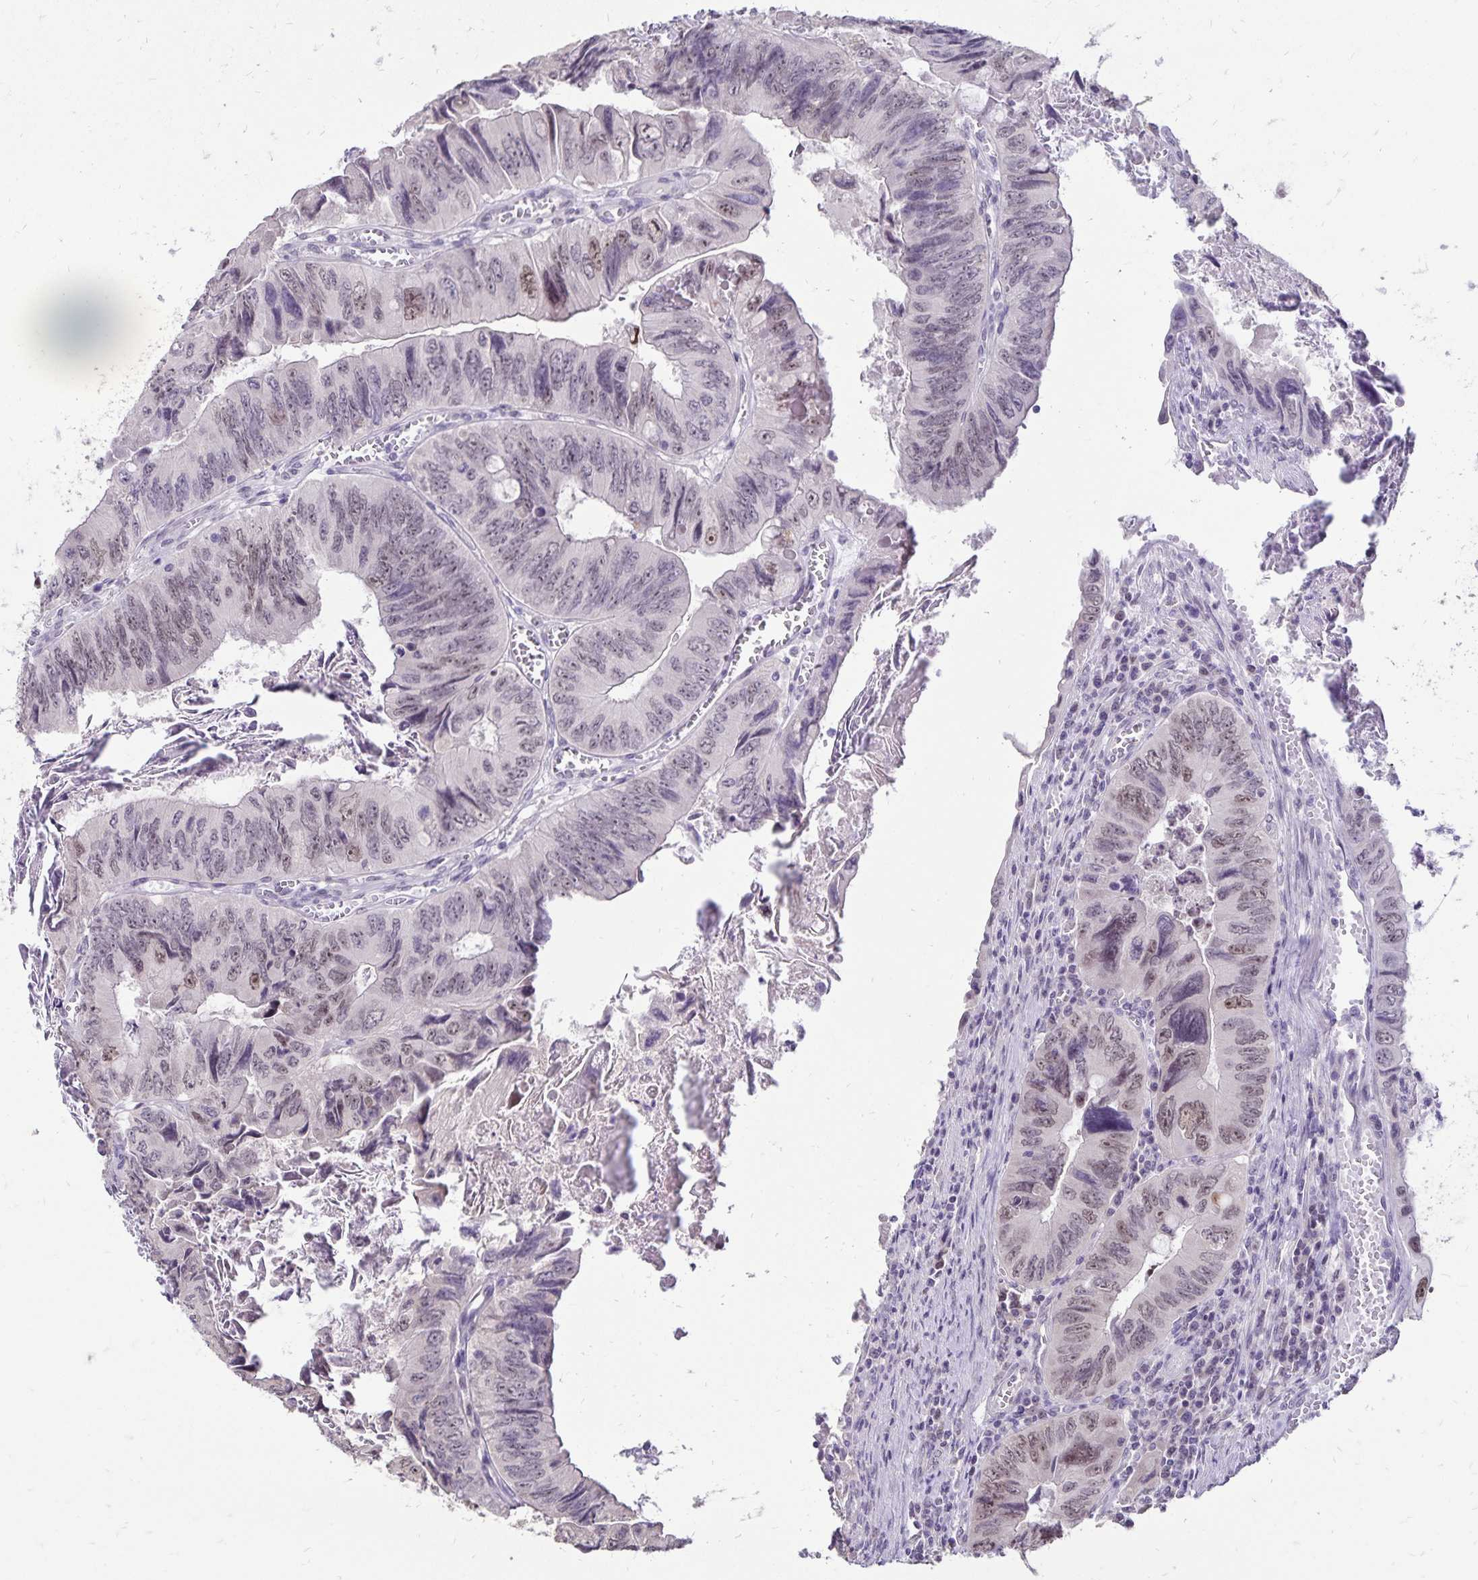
{"staining": {"intensity": "weak", "quantity": "25%-75%", "location": "nuclear"}, "tissue": "colorectal cancer", "cell_type": "Tumor cells", "image_type": "cancer", "snomed": [{"axis": "morphology", "description": "Adenocarcinoma, NOS"}, {"axis": "topography", "description": "Colon"}], "caption": "Immunohistochemical staining of colorectal cancer (adenocarcinoma) shows low levels of weak nuclear expression in approximately 25%-75% of tumor cells. Using DAB (3,3'-diaminobenzidine) (brown) and hematoxylin (blue) stains, captured at high magnification using brightfield microscopy.", "gene": "POLB", "patient": {"sex": "female", "age": 84}}